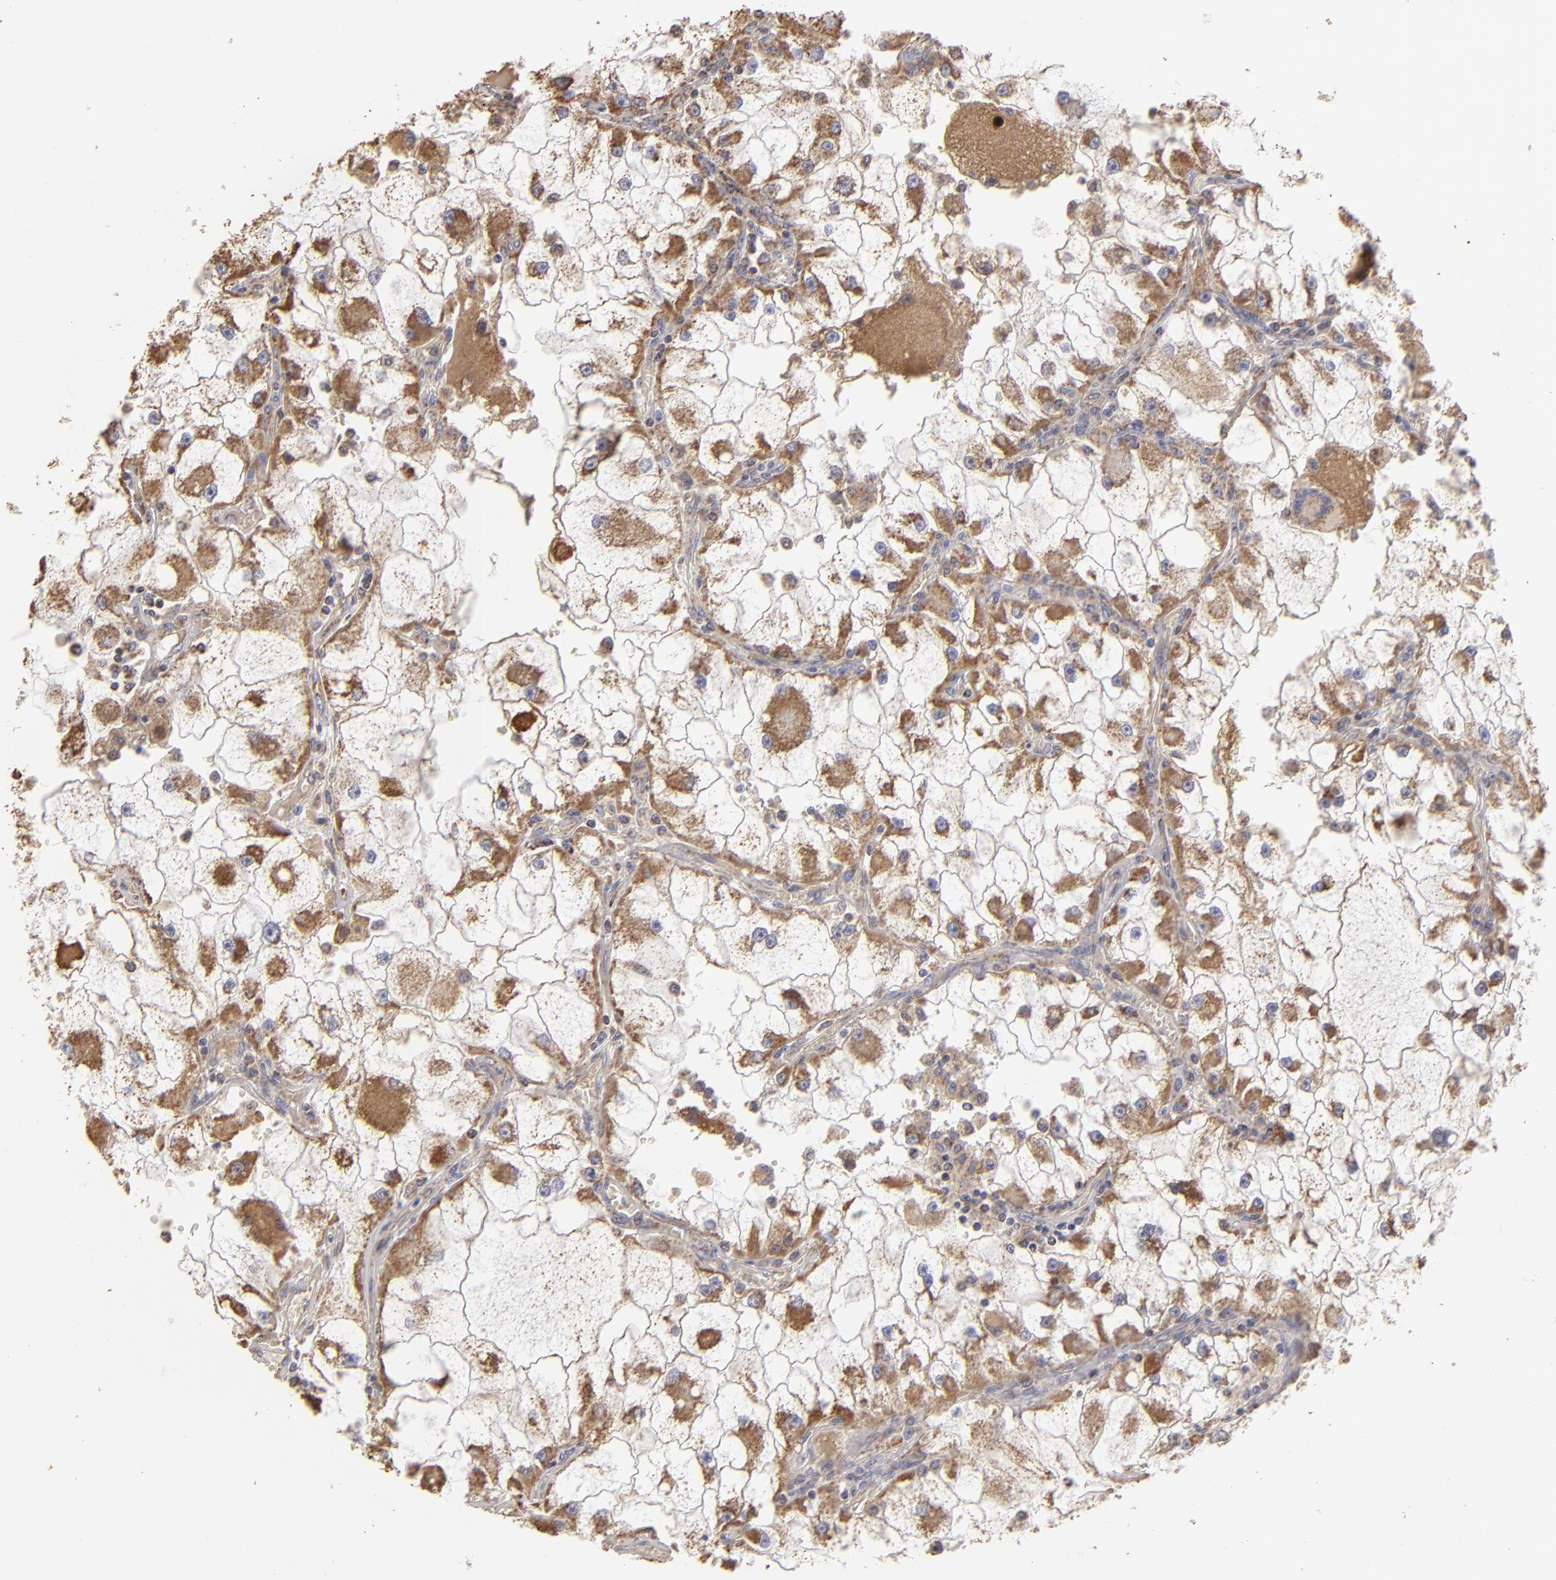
{"staining": {"intensity": "moderate", "quantity": "25%-75%", "location": "cytoplasmic/membranous"}, "tissue": "renal cancer", "cell_type": "Tumor cells", "image_type": "cancer", "snomed": [{"axis": "morphology", "description": "Adenocarcinoma, NOS"}, {"axis": "topography", "description": "Kidney"}], "caption": "Immunohistochemical staining of renal cancer (adenocarcinoma) demonstrates medium levels of moderate cytoplasmic/membranous protein staining in about 25%-75% of tumor cells.", "gene": "CFB", "patient": {"sex": "female", "age": 73}}